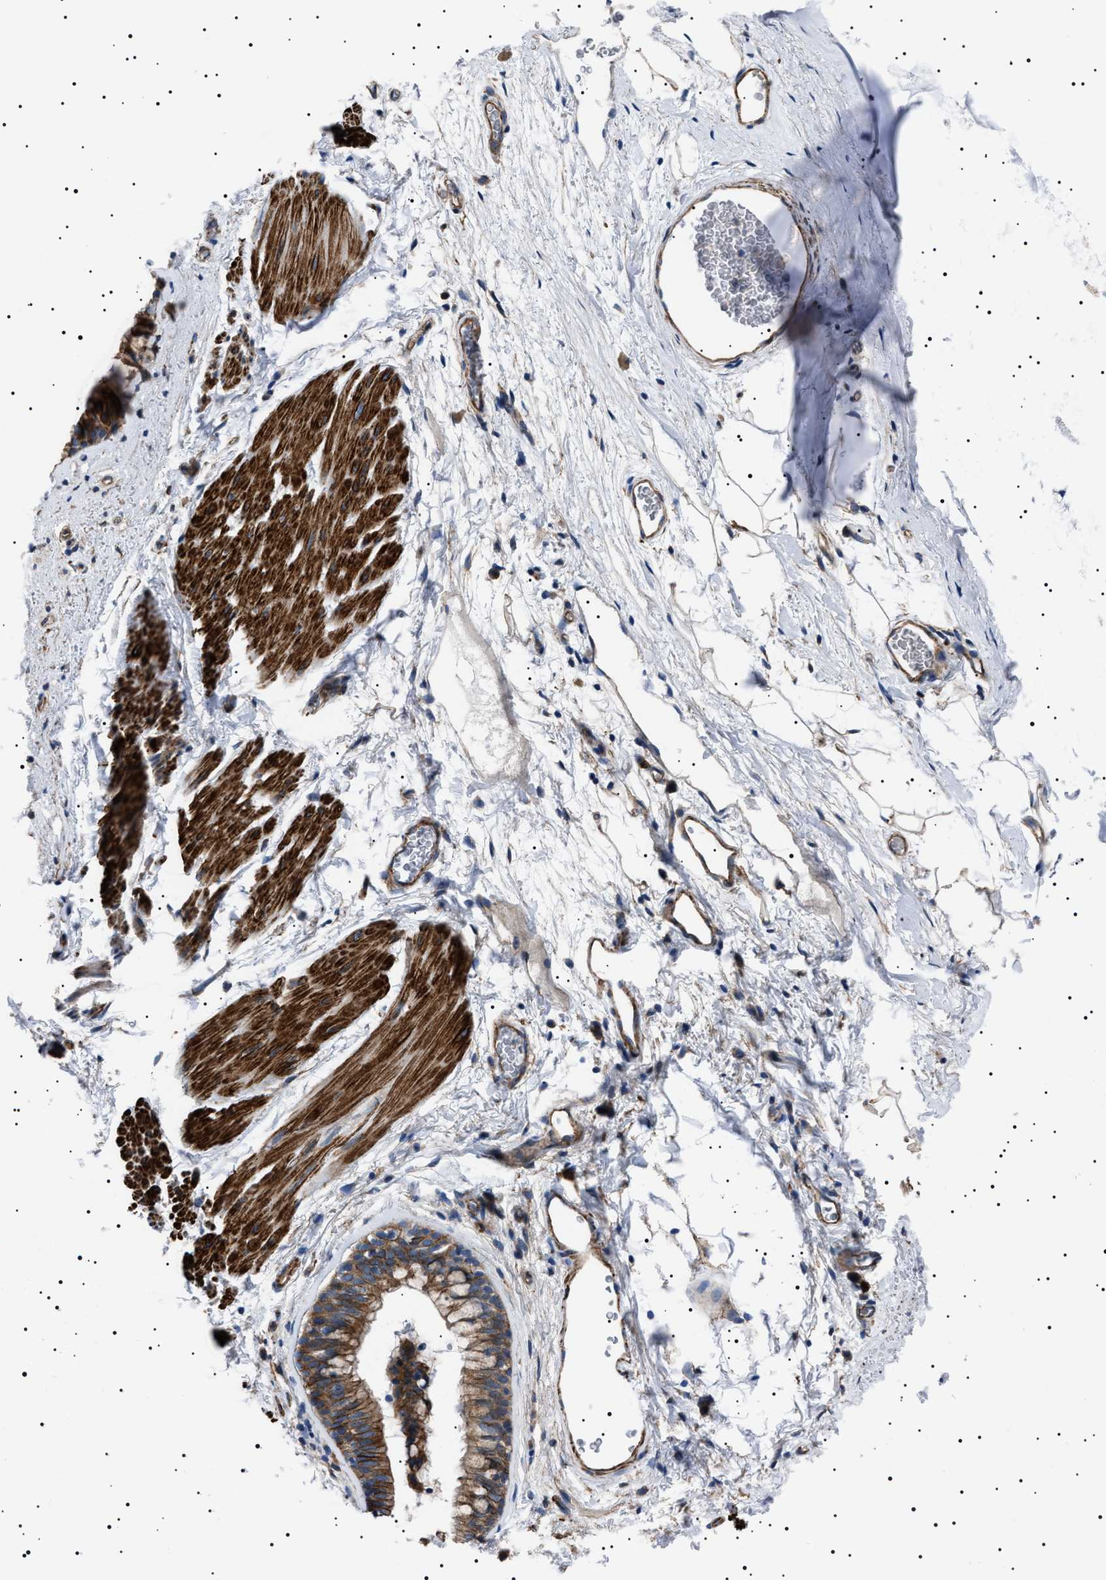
{"staining": {"intensity": "moderate", "quantity": ">75%", "location": "cytoplasmic/membranous"}, "tissue": "bronchus", "cell_type": "Respiratory epithelial cells", "image_type": "normal", "snomed": [{"axis": "morphology", "description": "Normal tissue, NOS"}, {"axis": "topography", "description": "Cartilage tissue"}, {"axis": "topography", "description": "Bronchus"}], "caption": "Bronchus stained for a protein shows moderate cytoplasmic/membranous positivity in respiratory epithelial cells. (Brightfield microscopy of DAB IHC at high magnification).", "gene": "NEU1", "patient": {"sex": "female", "age": 53}}